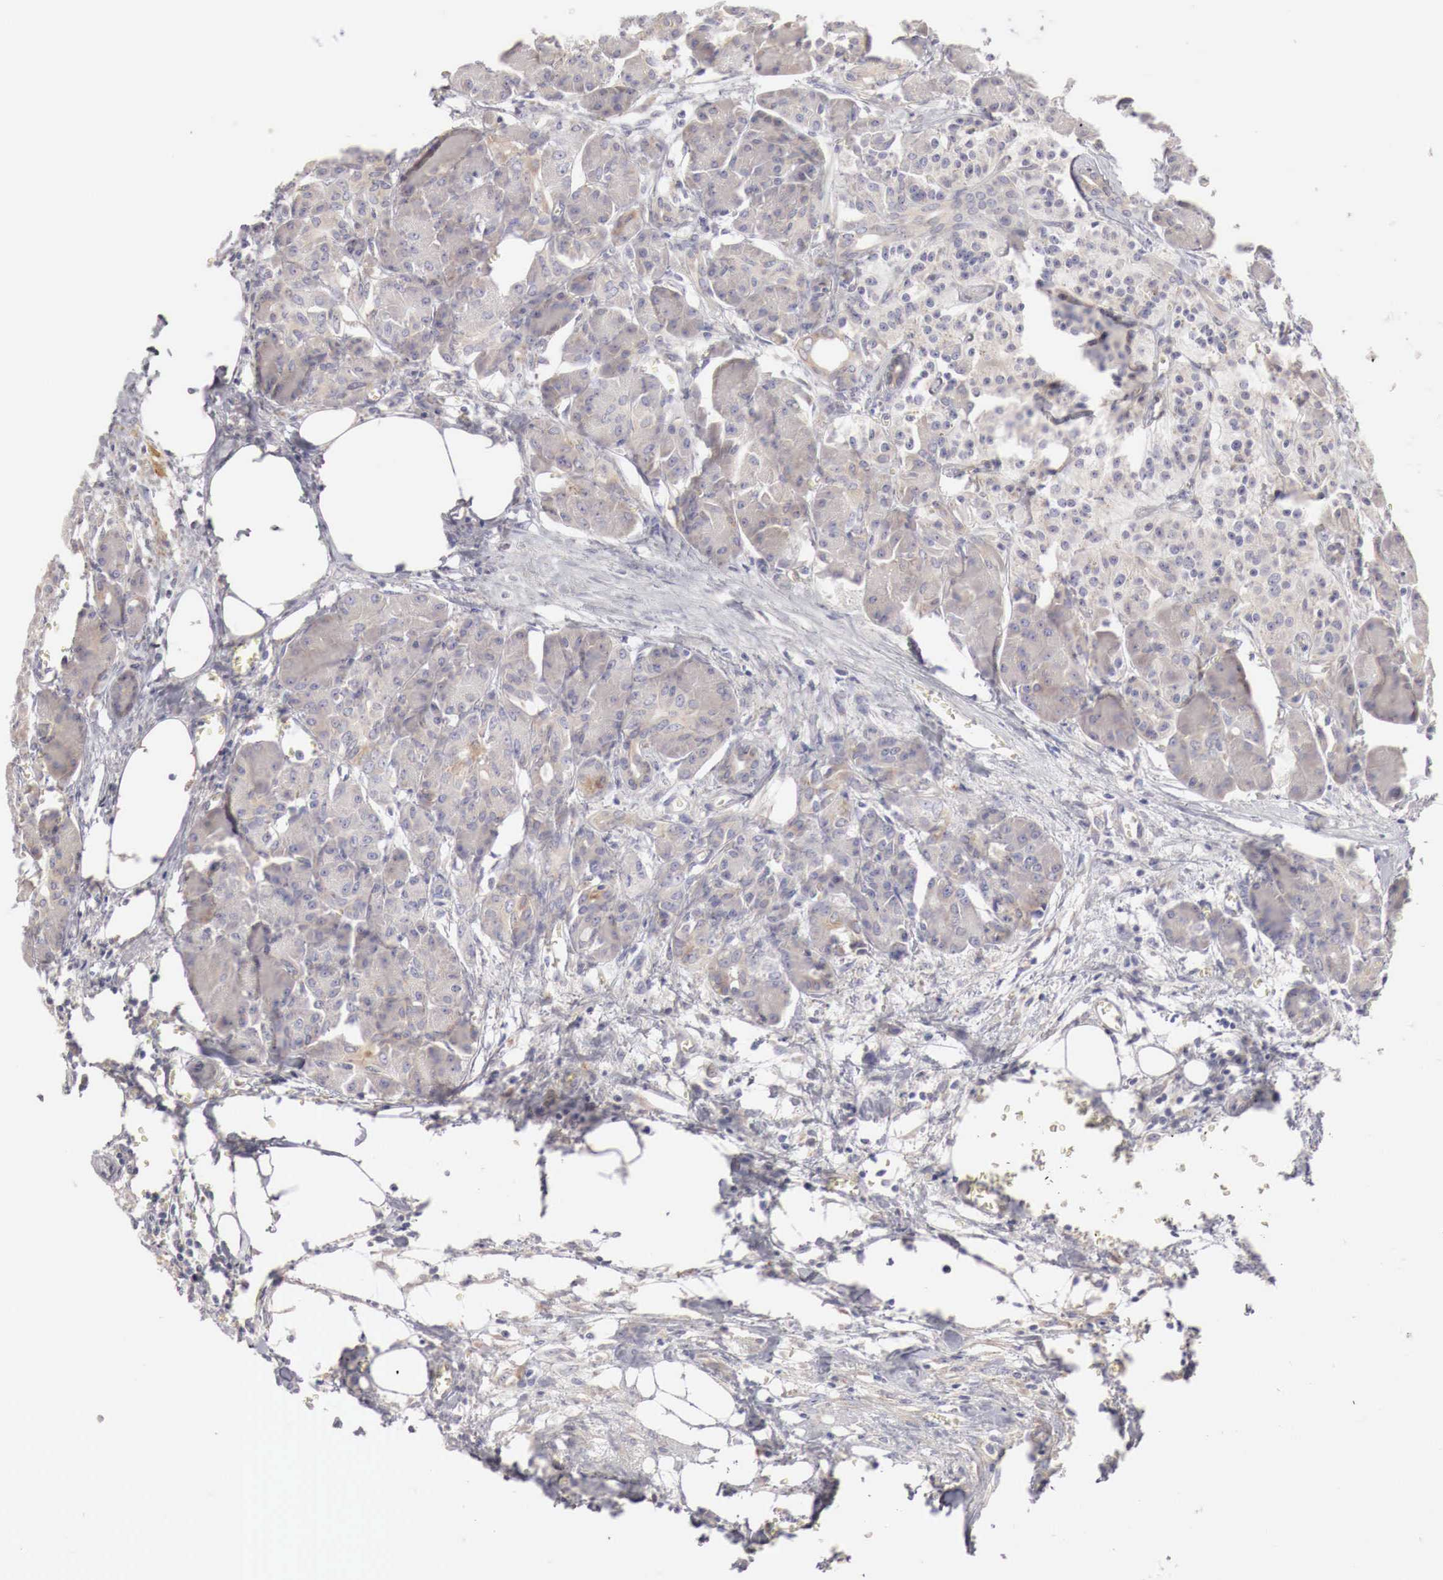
{"staining": {"intensity": "weak", "quantity": "25%-75%", "location": "cytoplasmic/membranous"}, "tissue": "pancreas", "cell_type": "Exocrine glandular cells", "image_type": "normal", "snomed": [{"axis": "morphology", "description": "Normal tissue, NOS"}, {"axis": "topography", "description": "Pancreas"}], "caption": "Immunohistochemistry (IHC) (DAB) staining of benign pancreas exhibits weak cytoplasmic/membranous protein staining in about 25%-75% of exocrine glandular cells. The staining is performed using DAB (3,3'-diaminobenzidine) brown chromogen to label protein expression. The nuclei are counter-stained blue using hematoxylin.", "gene": "NSDHL", "patient": {"sex": "male", "age": 73}}